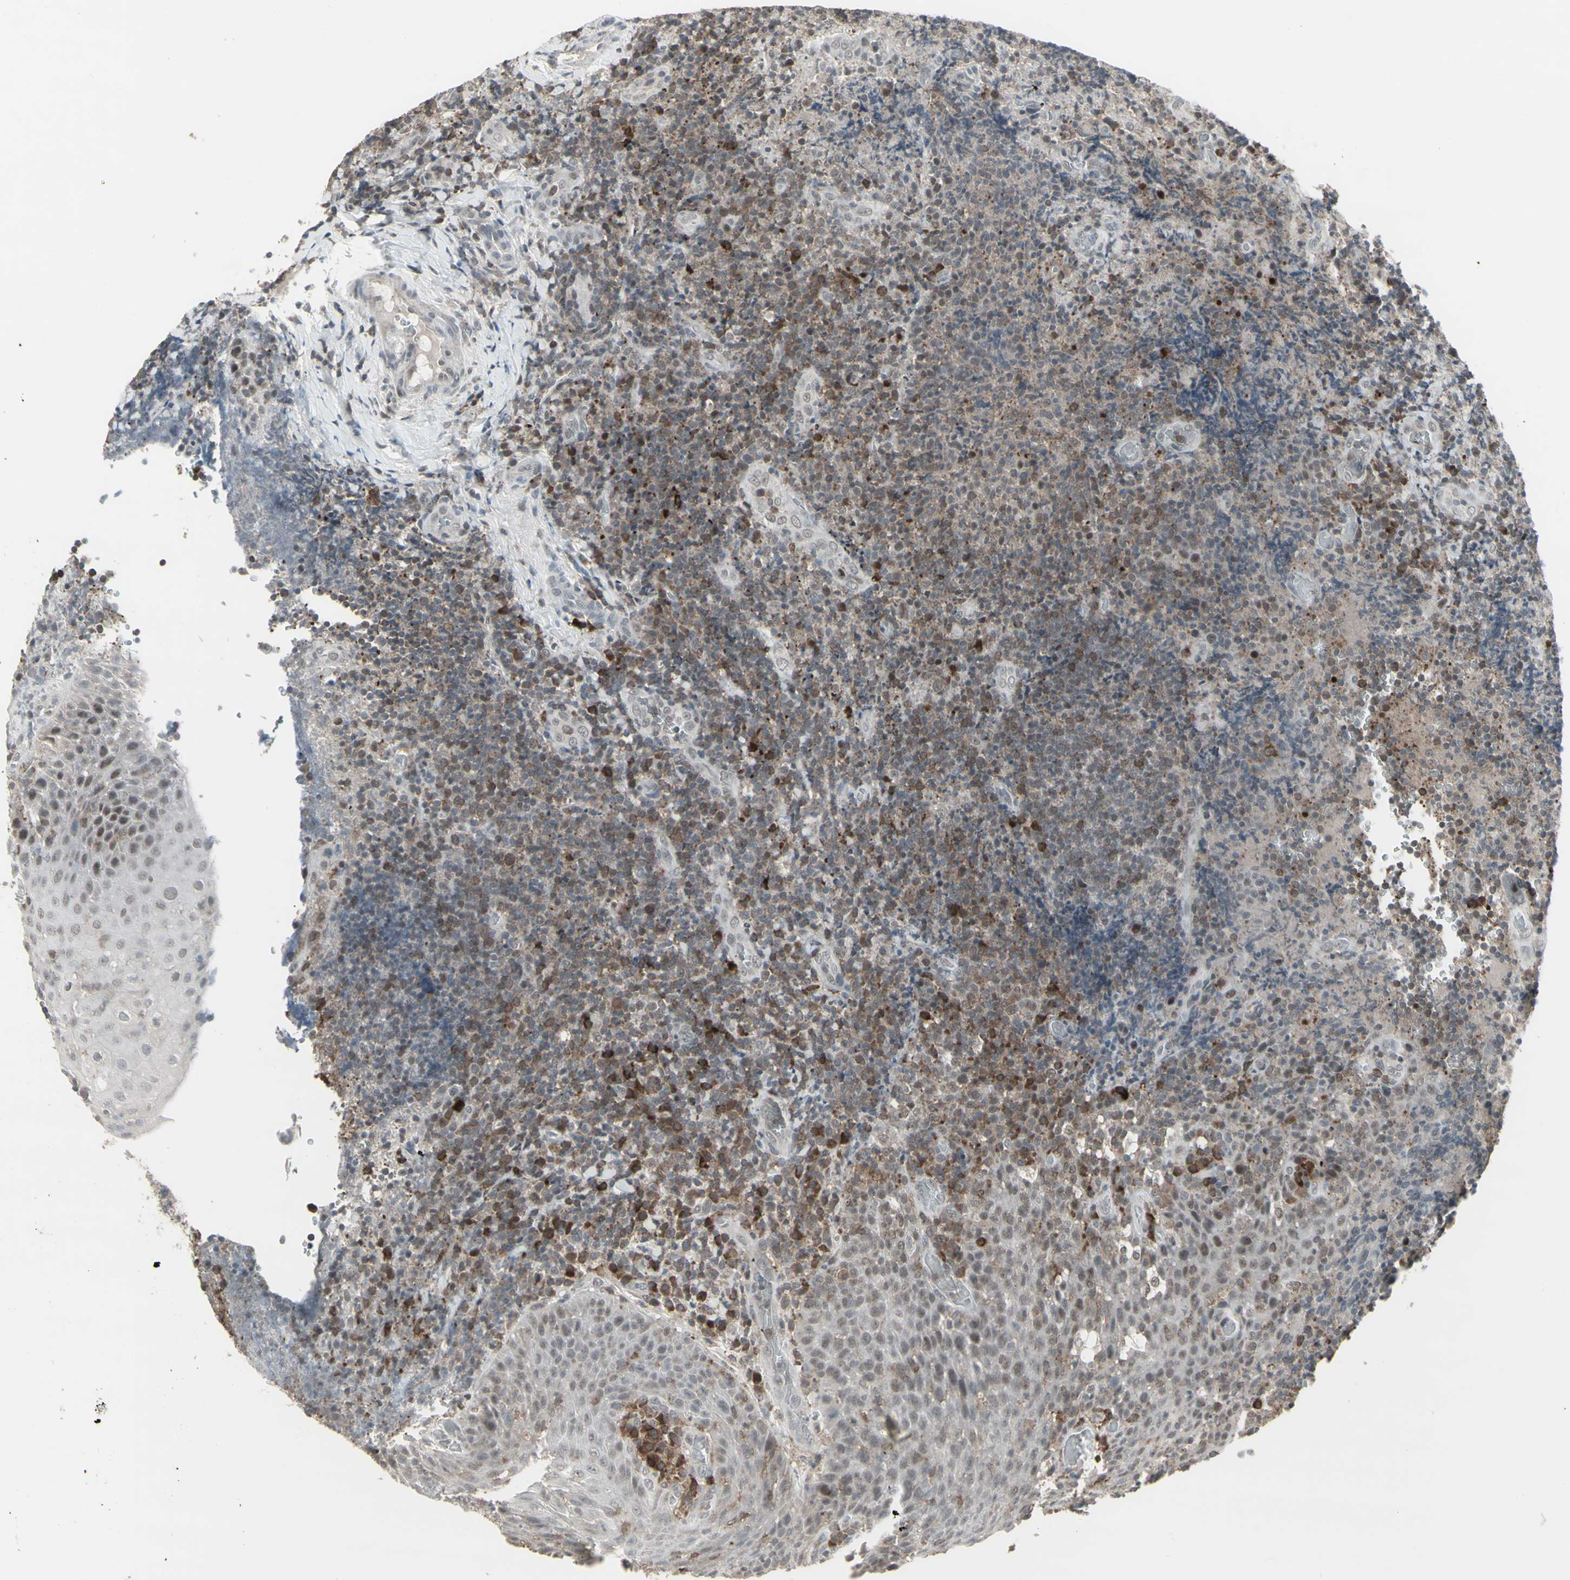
{"staining": {"intensity": "strong", "quantity": "<25%", "location": "cytoplasmic/membranous"}, "tissue": "lymphoma", "cell_type": "Tumor cells", "image_type": "cancer", "snomed": [{"axis": "morphology", "description": "Malignant lymphoma, non-Hodgkin's type, High grade"}, {"axis": "topography", "description": "Tonsil"}], "caption": "Immunohistochemistry (IHC) histopathology image of neoplastic tissue: human lymphoma stained using immunohistochemistry (IHC) shows medium levels of strong protein expression localized specifically in the cytoplasmic/membranous of tumor cells, appearing as a cytoplasmic/membranous brown color.", "gene": "SAMSN1", "patient": {"sex": "female", "age": 36}}